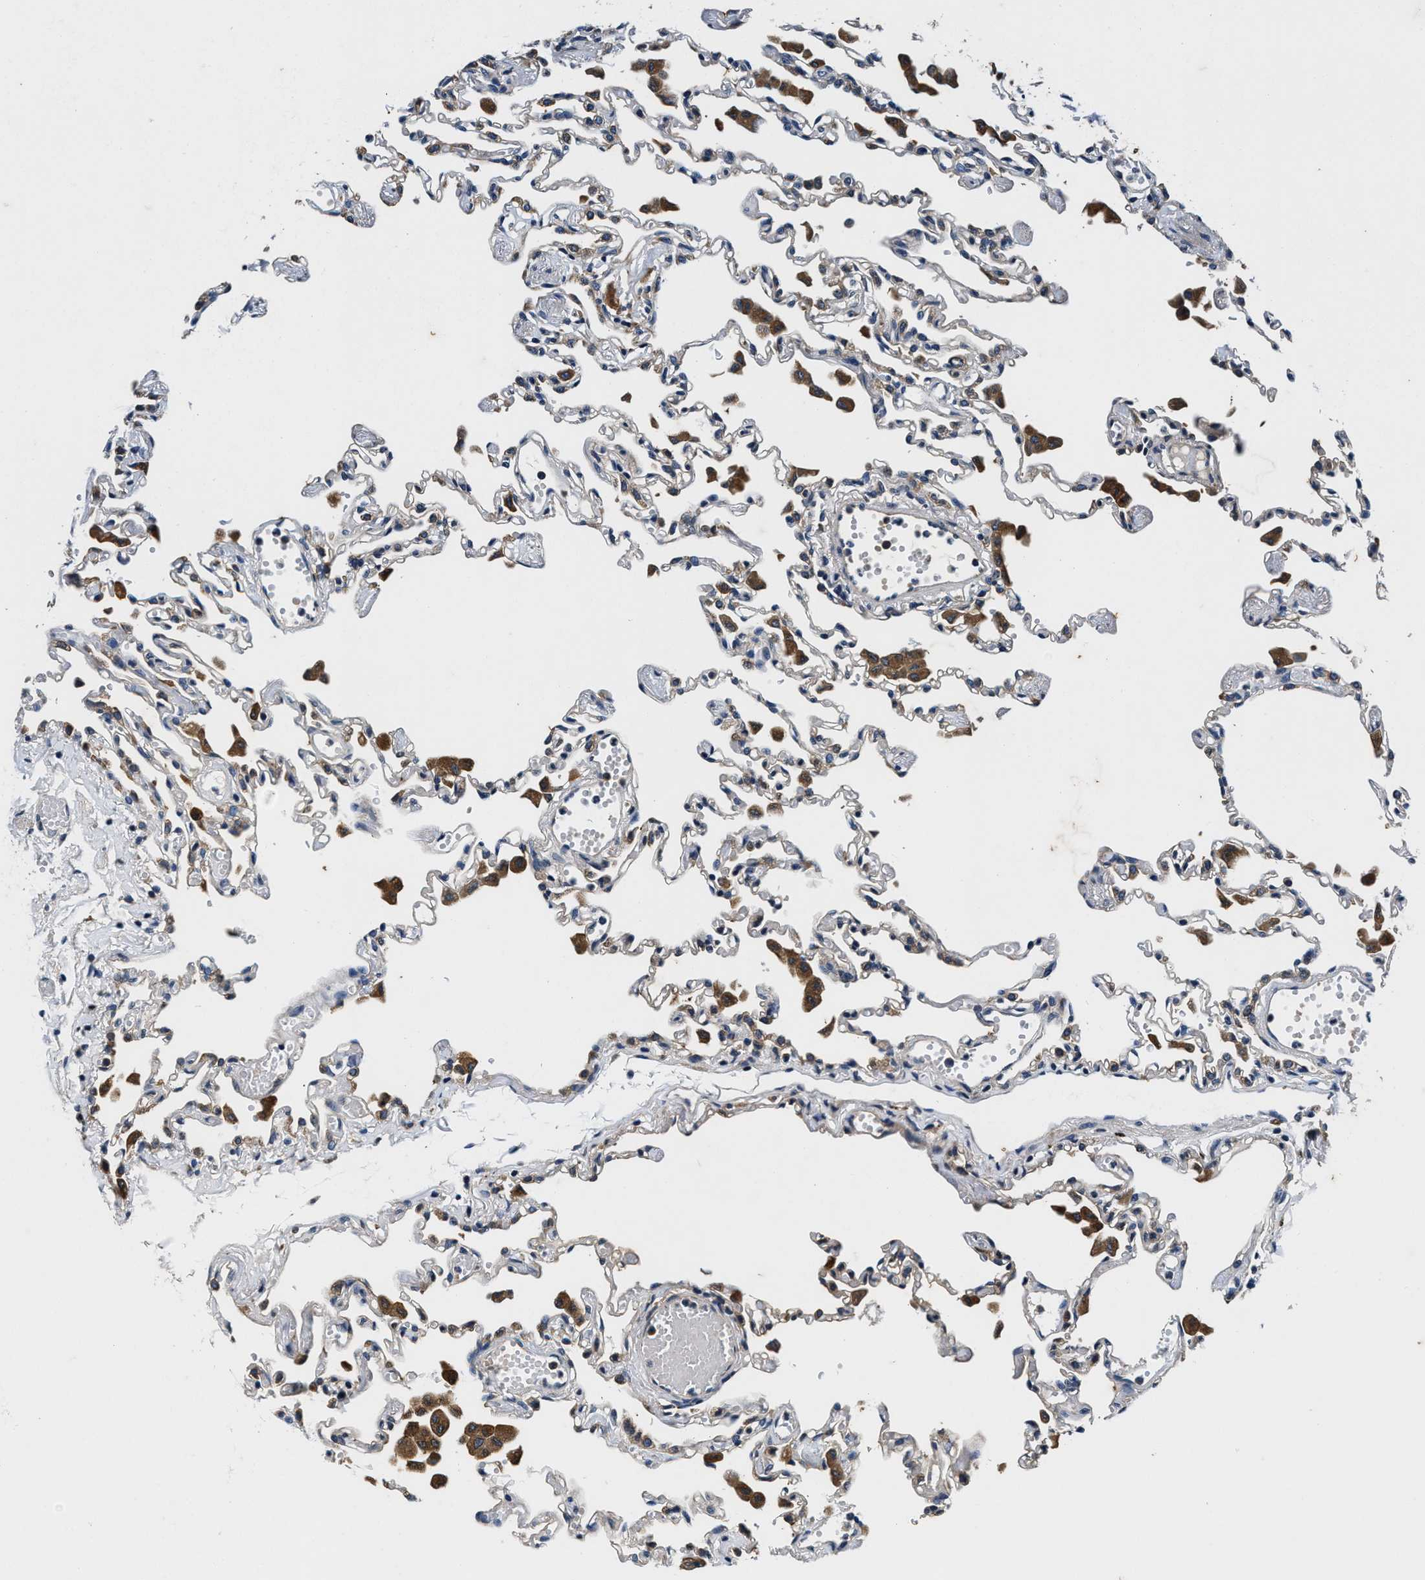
{"staining": {"intensity": "moderate", "quantity": "<25%", "location": "cytoplasmic/membranous"}, "tissue": "lung", "cell_type": "Alveolar cells", "image_type": "normal", "snomed": [{"axis": "morphology", "description": "Normal tissue, NOS"}, {"axis": "topography", "description": "Bronchus"}, {"axis": "topography", "description": "Lung"}], "caption": "Immunohistochemistry of unremarkable lung shows low levels of moderate cytoplasmic/membranous positivity in about <25% of alveolar cells. (Stains: DAB (3,3'-diaminobenzidine) in brown, nuclei in blue, Microscopy: brightfield microscopy at high magnification).", "gene": "PI4KB", "patient": {"sex": "female", "age": 49}}